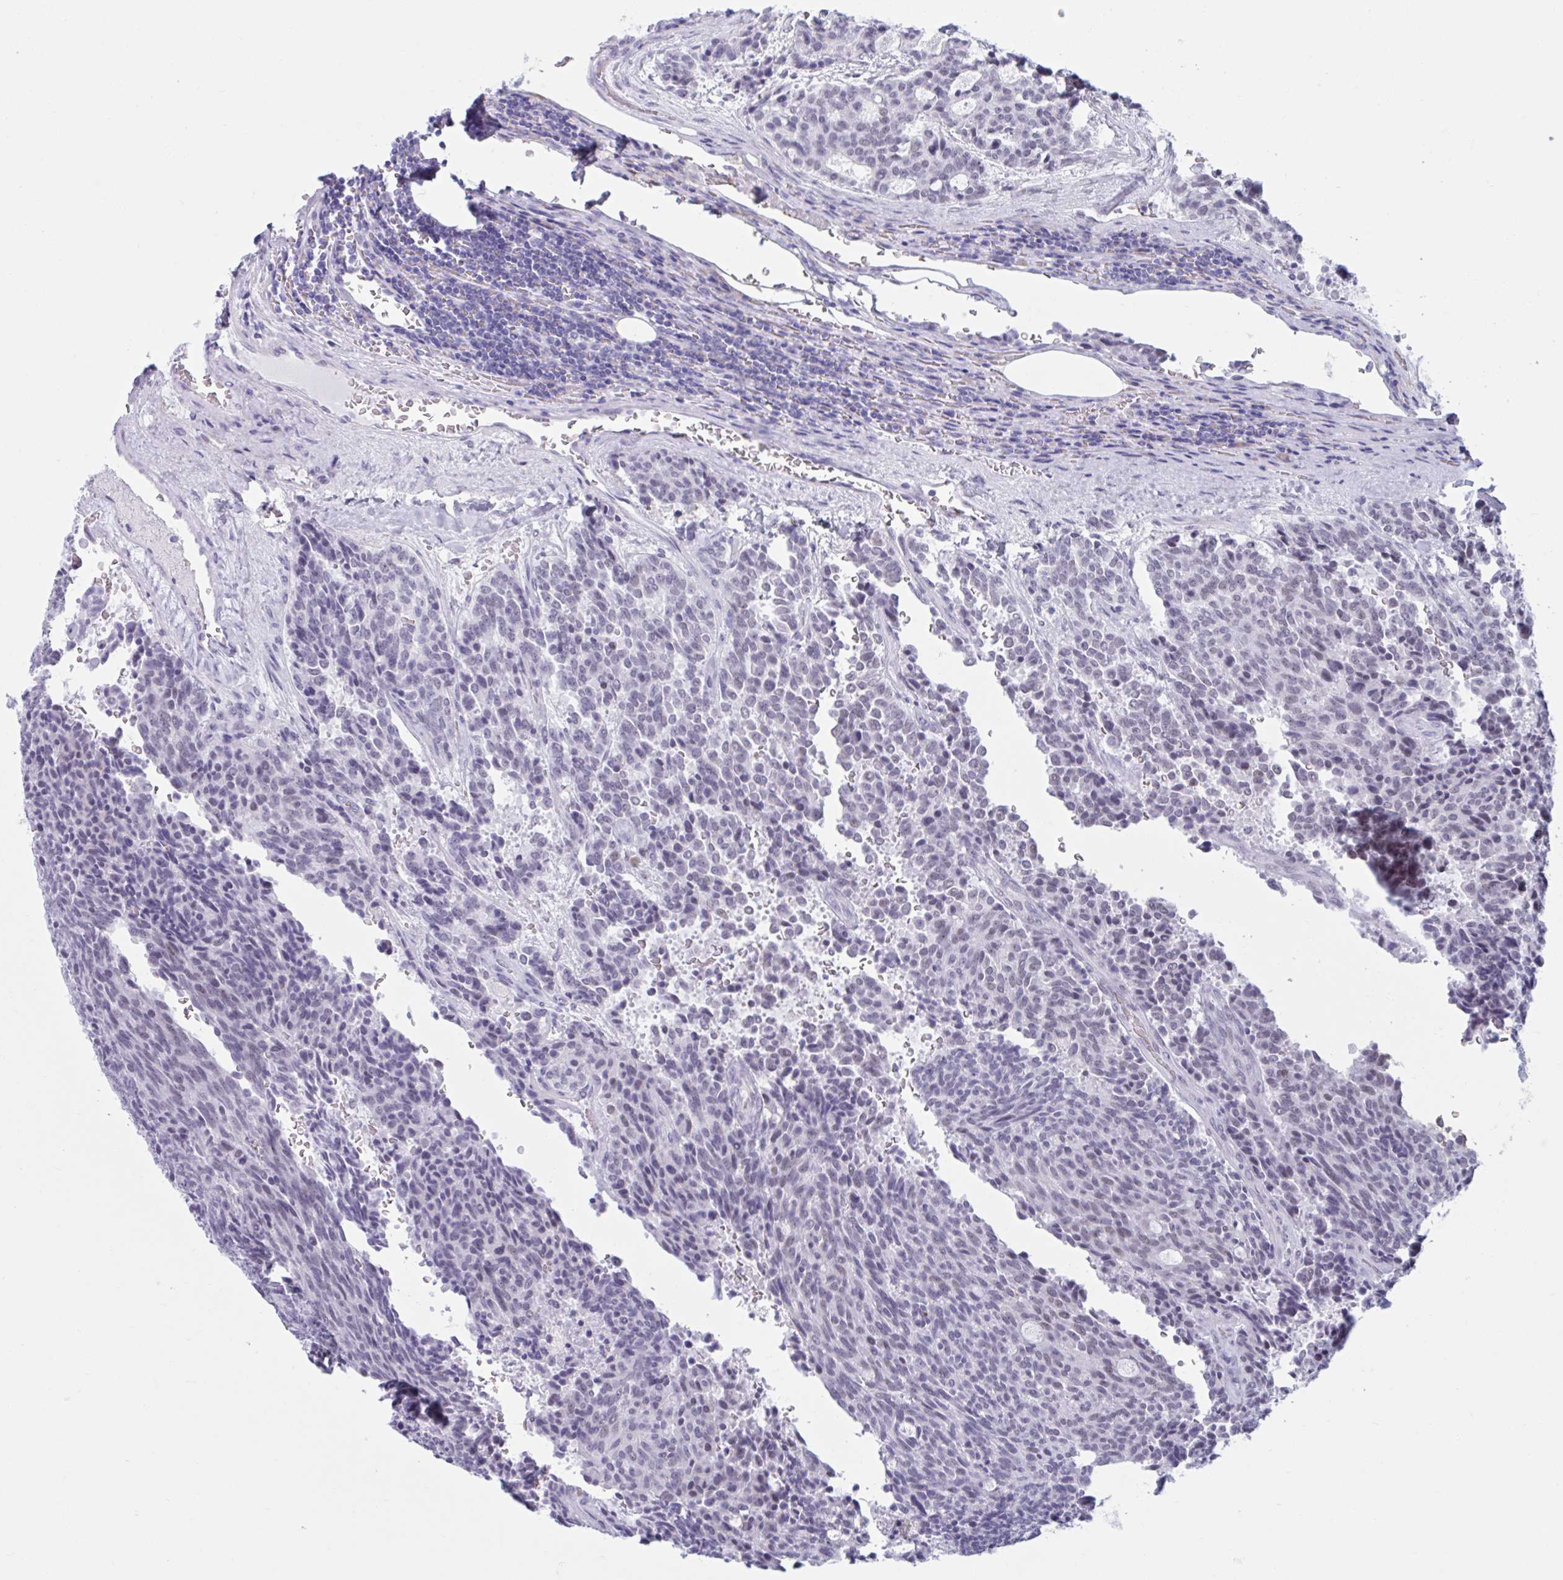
{"staining": {"intensity": "negative", "quantity": "none", "location": "none"}, "tissue": "carcinoid", "cell_type": "Tumor cells", "image_type": "cancer", "snomed": [{"axis": "morphology", "description": "Carcinoid, malignant, NOS"}, {"axis": "topography", "description": "Pancreas"}], "caption": "DAB (3,3'-diaminobenzidine) immunohistochemical staining of human carcinoid reveals no significant positivity in tumor cells.", "gene": "MSMB", "patient": {"sex": "female", "age": 54}}